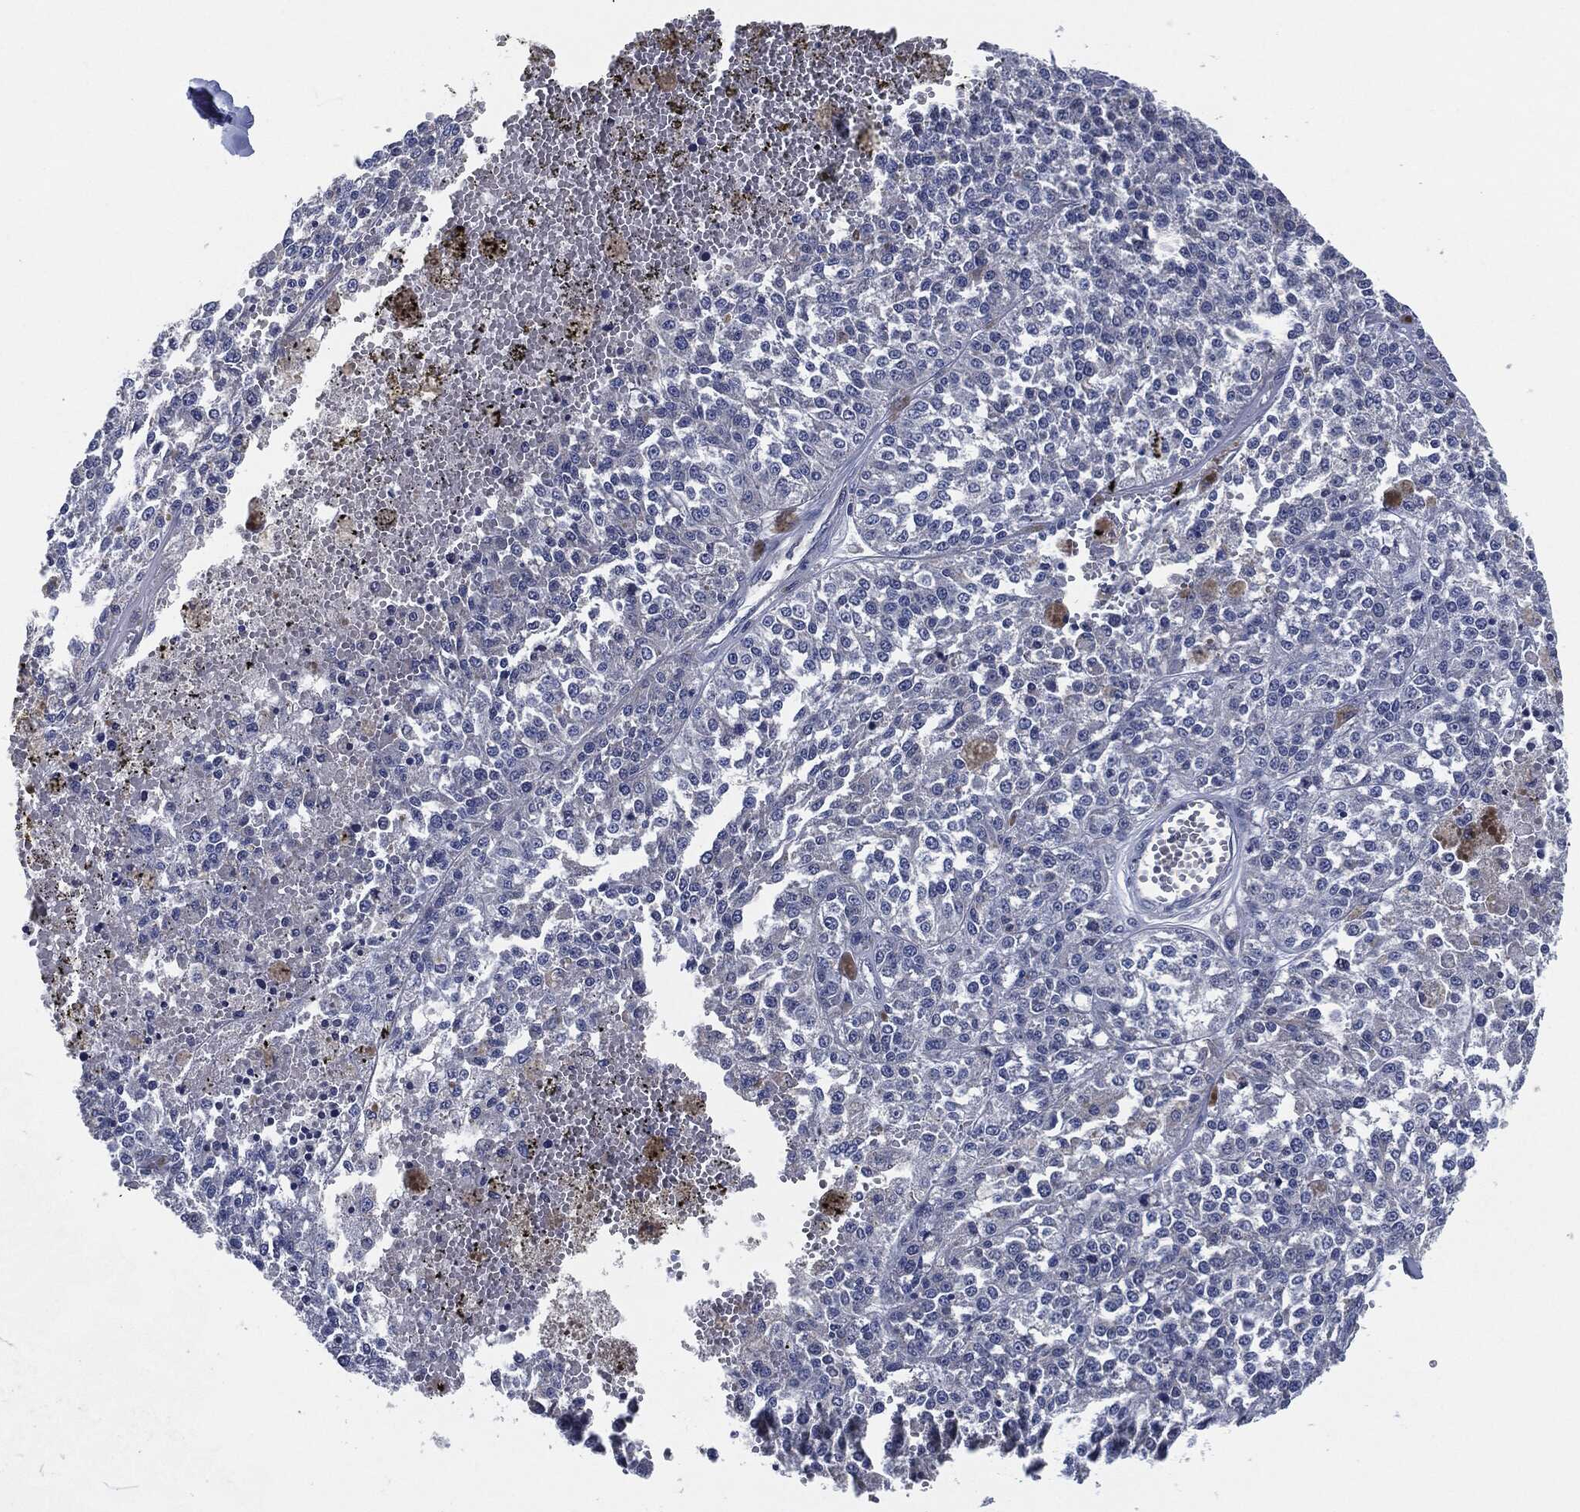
{"staining": {"intensity": "negative", "quantity": "none", "location": "none"}, "tissue": "melanoma", "cell_type": "Tumor cells", "image_type": "cancer", "snomed": [{"axis": "morphology", "description": "Malignant melanoma, Metastatic site"}, {"axis": "topography", "description": "Lymph node"}], "caption": "Tumor cells are negative for protein expression in human melanoma.", "gene": "IL2RG", "patient": {"sex": "female", "age": 64}}